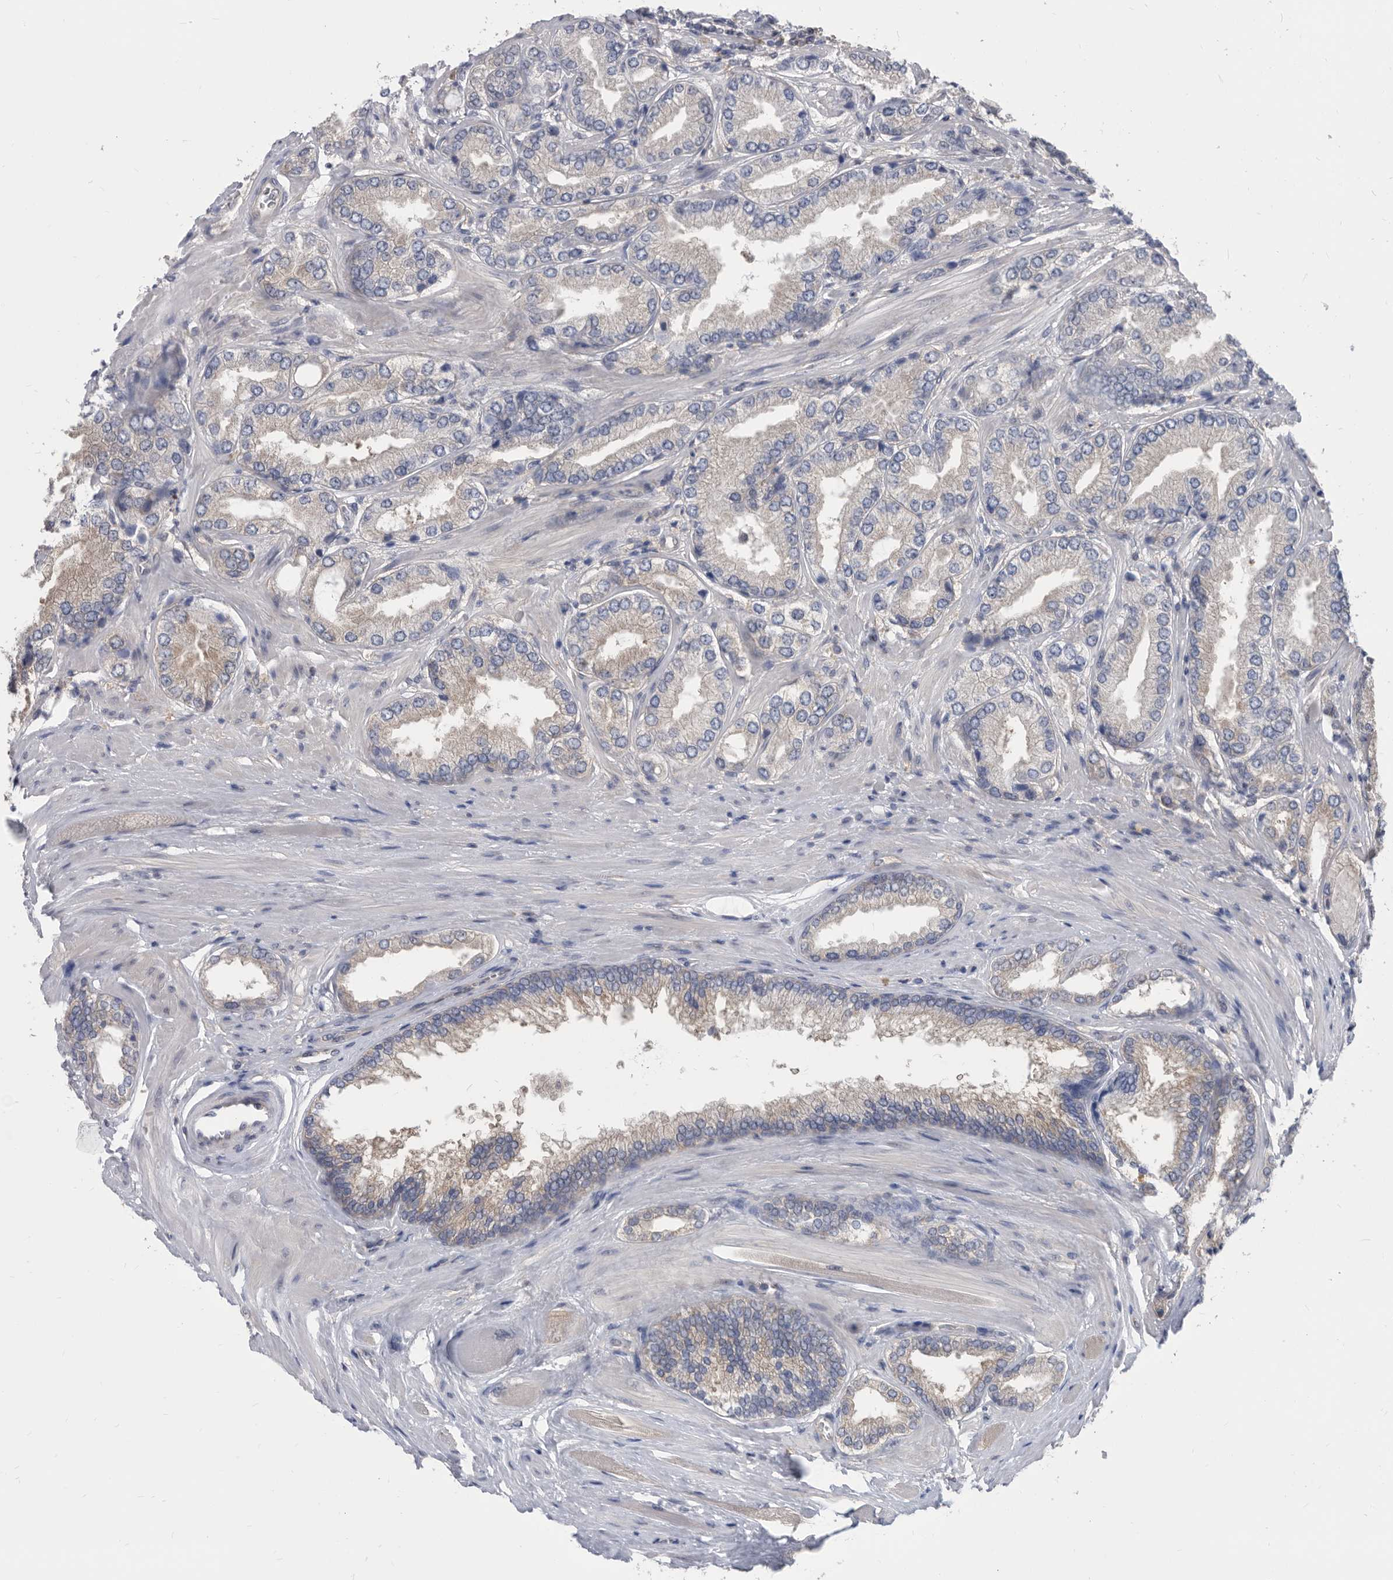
{"staining": {"intensity": "negative", "quantity": "none", "location": "none"}, "tissue": "prostate cancer", "cell_type": "Tumor cells", "image_type": "cancer", "snomed": [{"axis": "morphology", "description": "Adenocarcinoma, Low grade"}, {"axis": "topography", "description": "Prostate"}], "caption": "Prostate cancer (adenocarcinoma (low-grade)) was stained to show a protein in brown. There is no significant staining in tumor cells.", "gene": "CCT4", "patient": {"sex": "male", "age": 62}}